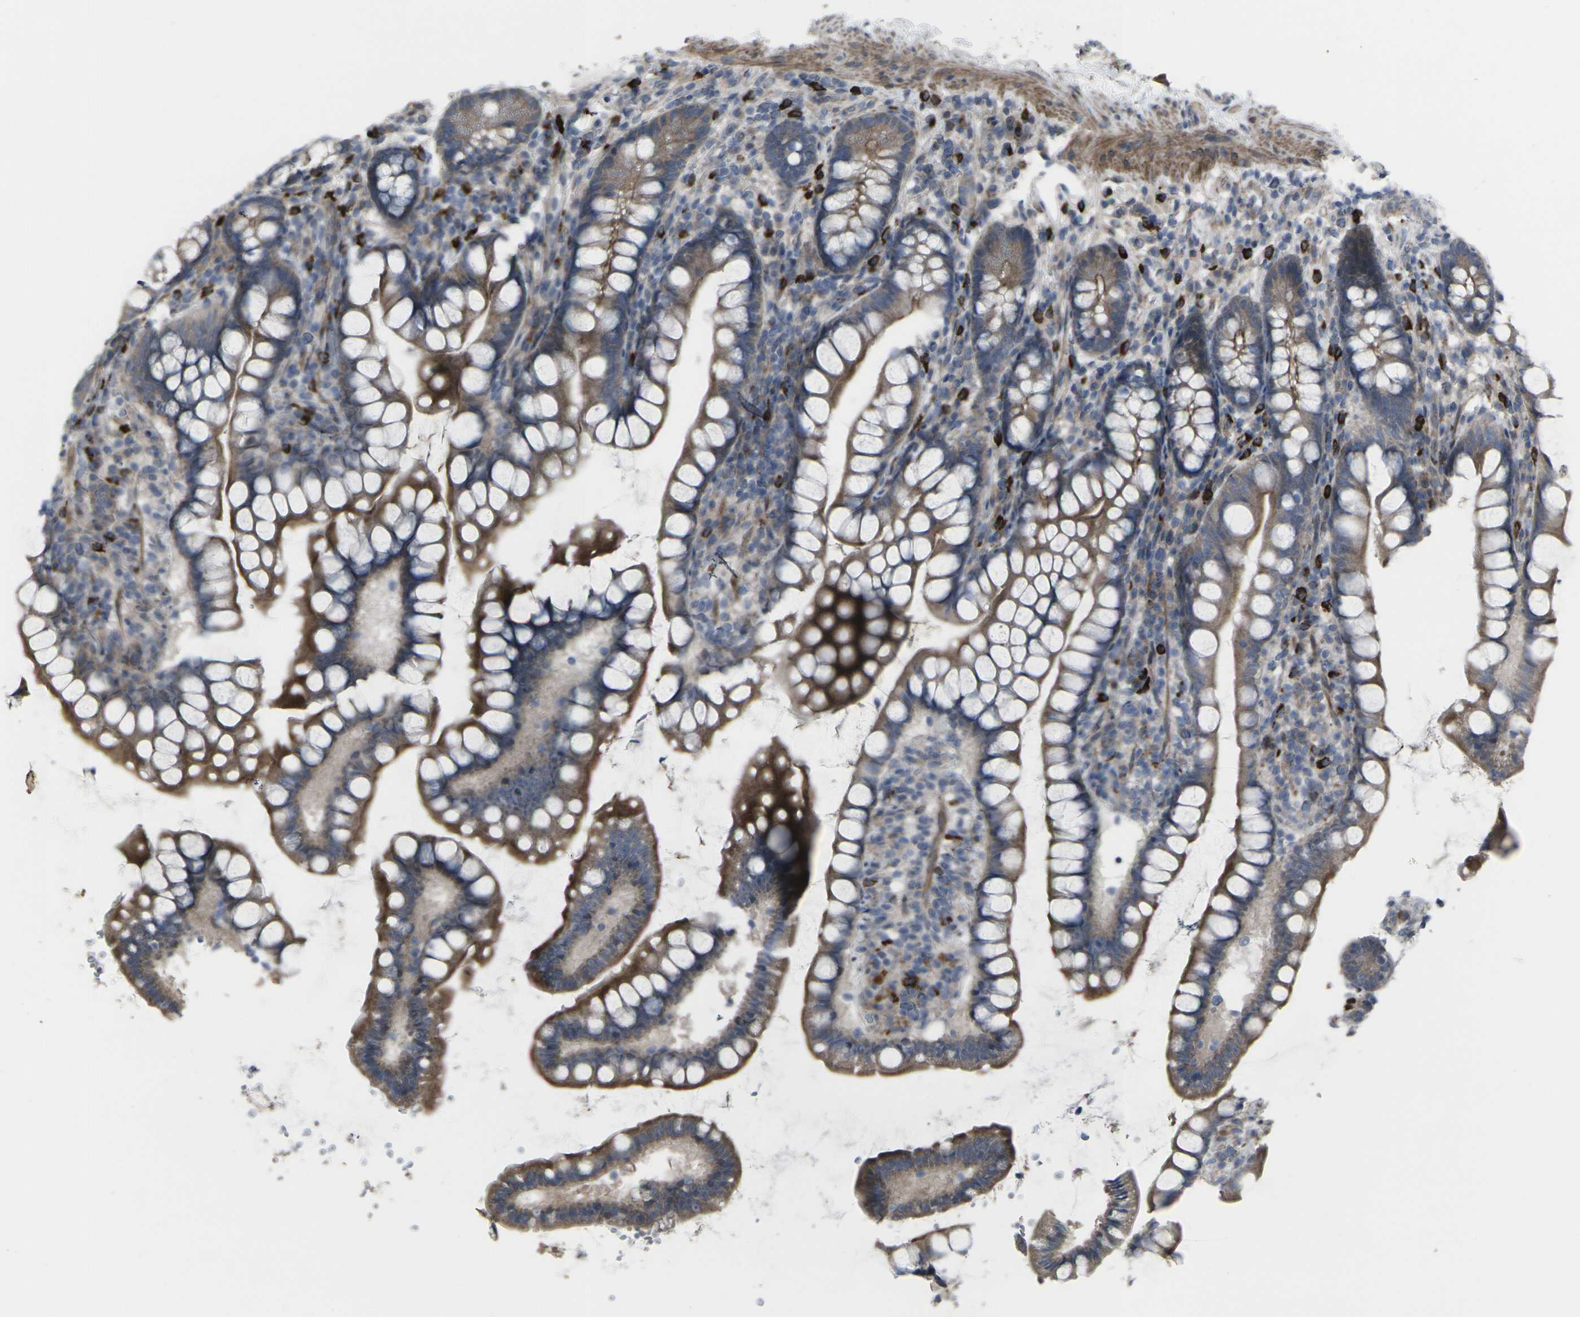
{"staining": {"intensity": "moderate", "quantity": ">75%", "location": "cytoplasmic/membranous"}, "tissue": "small intestine", "cell_type": "Glandular cells", "image_type": "normal", "snomed": [{"axis": "morphology", "description": "Normal tissue, NOS"}, {"axis": "topography", "description": "Small intestine"}], "caption": "Glandular cells show medium levels of moderate cytoplasmic/membranous positivity in approximately >75% of cells in unremarkable human small intestine.", "gene": "CCR10", "patient": {"sex": "female", "age": 84}}